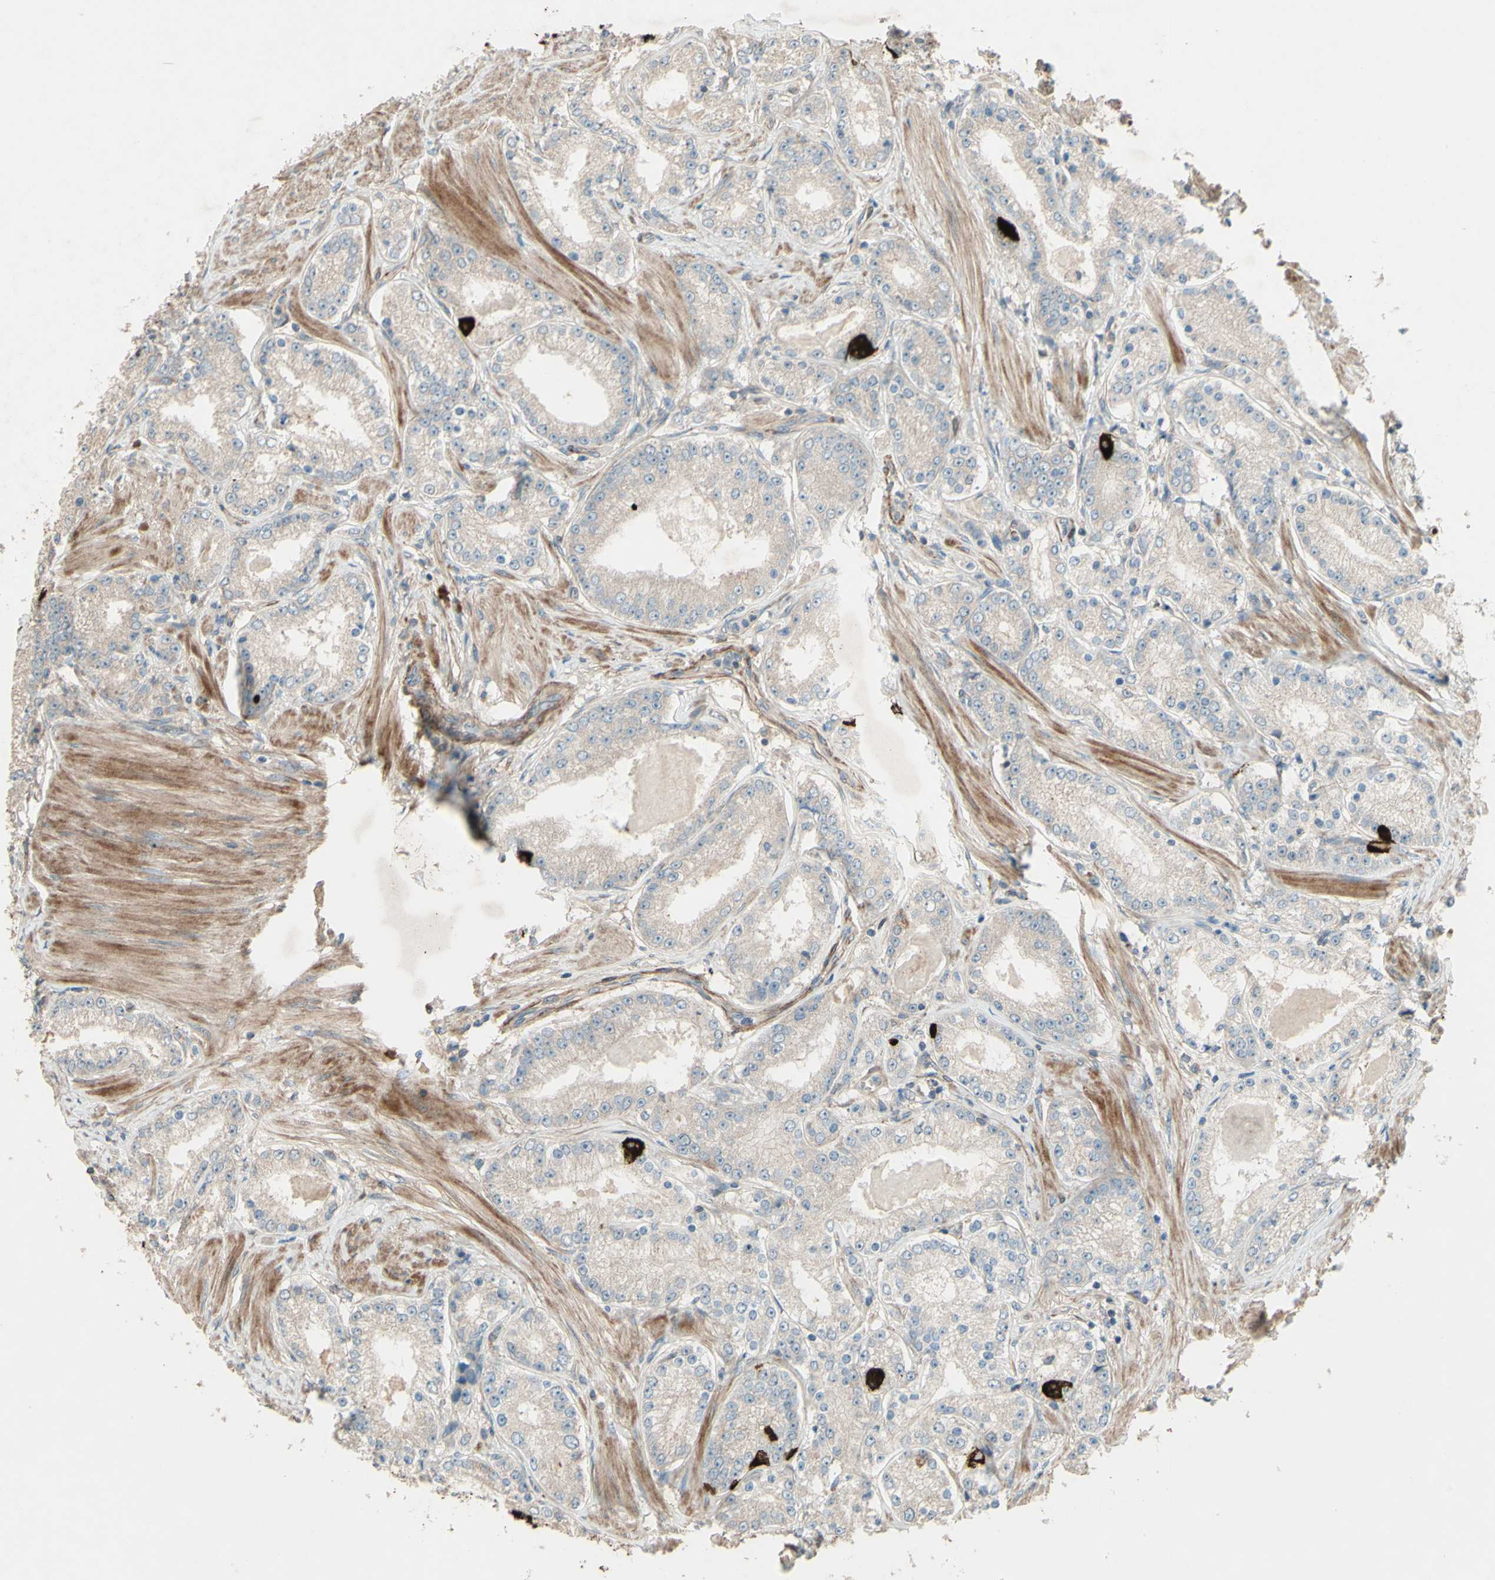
{"staining": {"intensity": "weak", "quantity": ">75%", "location": "cytoplasmic/membranous"}, "tissue": "prostate cancer", "cell_type": "Tumor cells", "image_type": "cancer", "snomed": [{"axis": "morphology", "description": "Adenocarcinoma, Low grade"}, {"axis": "topography", "description": "Prostate"}], "caption": "This micrograph reveals IHC staining of human prostate low-grade adenocarcinoma, with low weak cytoplasmic/membranous expression in about >75% of tumor cells.", "gene": "ADAM17", "patient": {"sex": "male", "age": 63}}